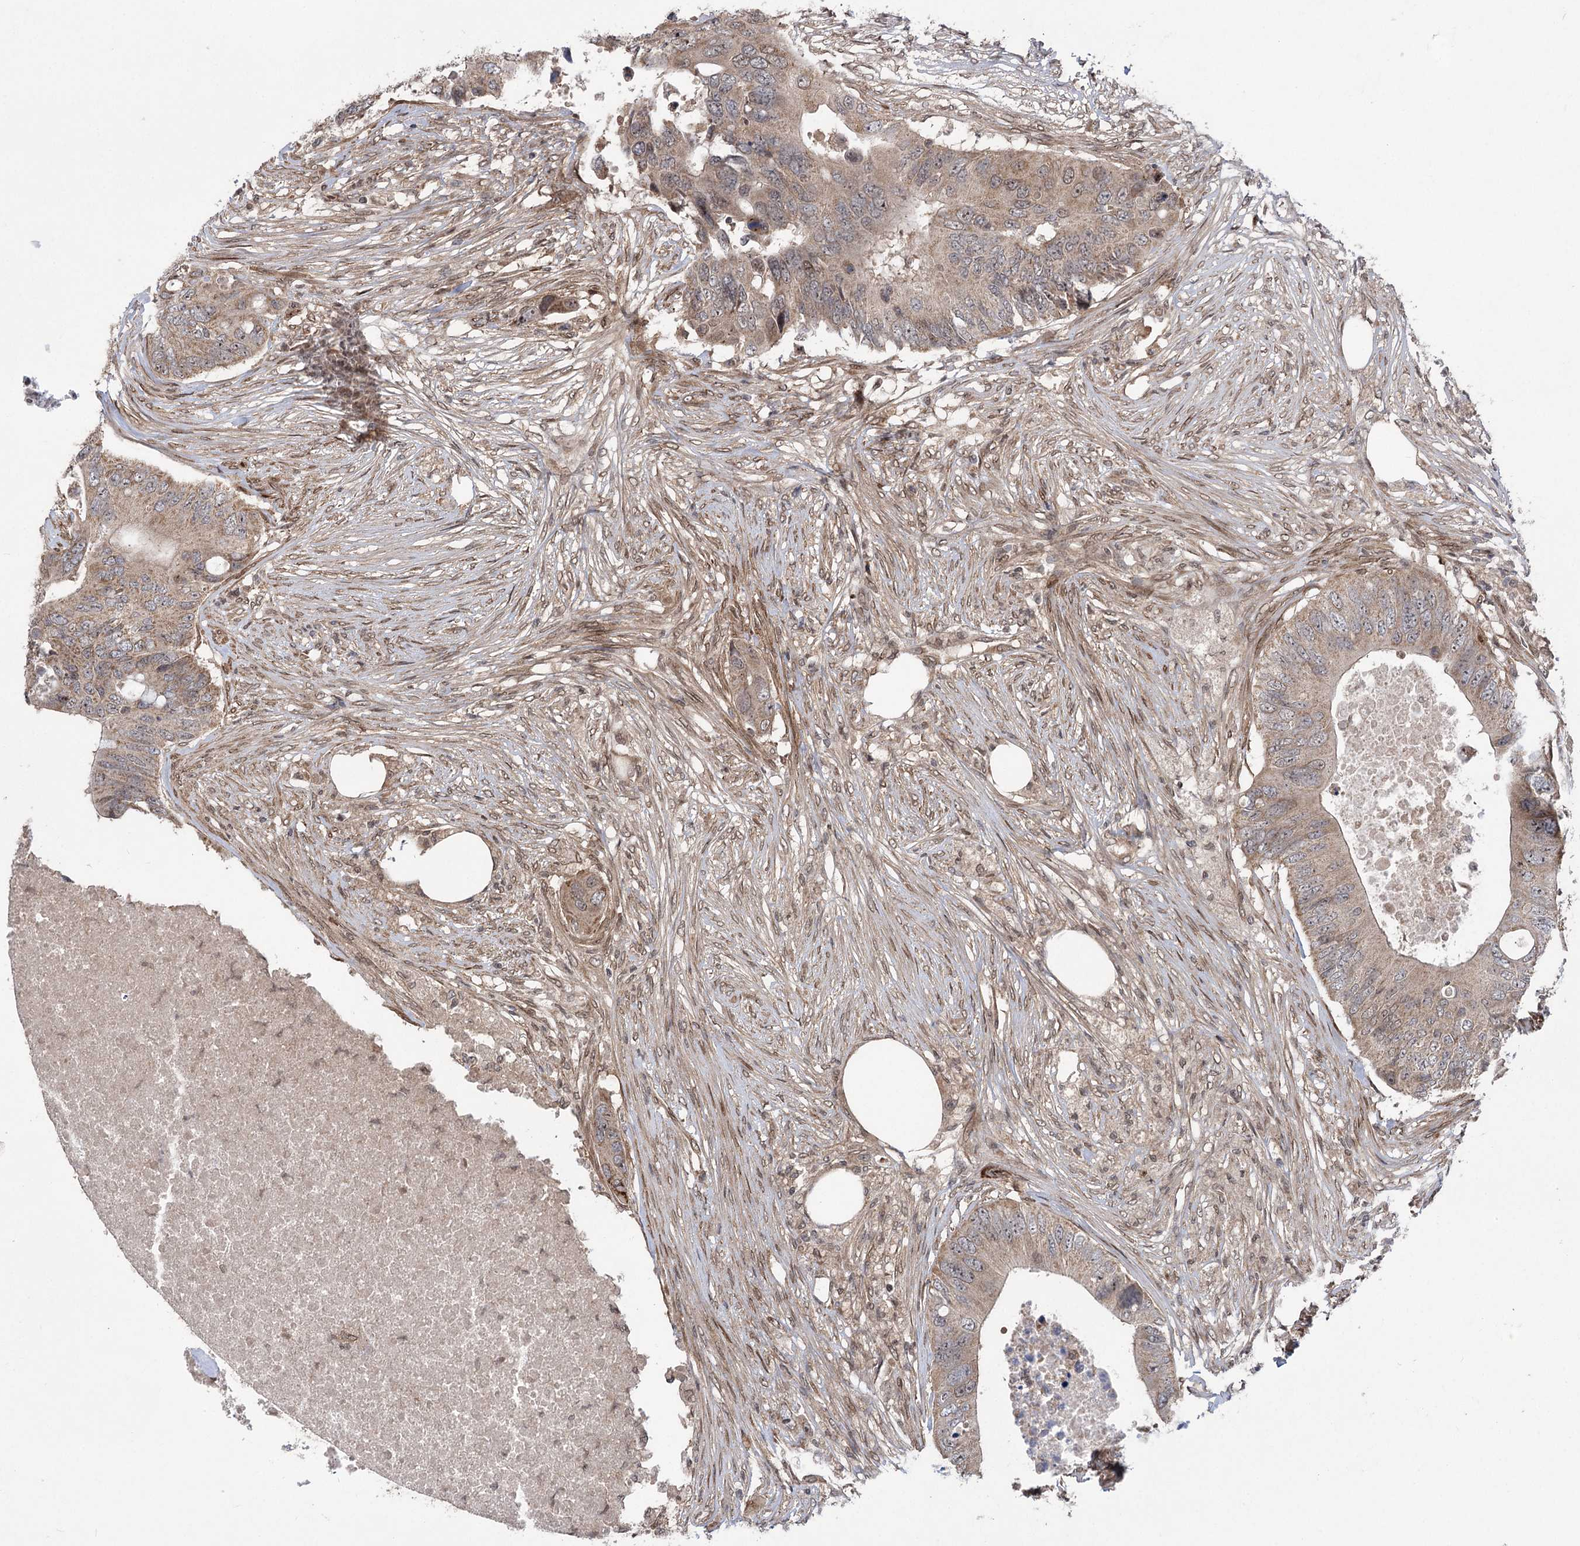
{"staining": {"intensity": "weak", "quantity": ">75%", "location": "cytoplasmic/membranous,nuclear"}, "tissue": "colorectal cancer", "cell_type": "Tumor cells", "image_type": "cancer", "snomed": [{"axis": "morphology", "description": "Adenocarcinoma, NOS"}, {"axis": "topography", "description": "Colon"}], "caption": "Colorectal cancer stained with a protein marker exhibits weak staining in tumor cells.", "gene": "TENM2", "patient": {"sex": "male", "age": 71}}